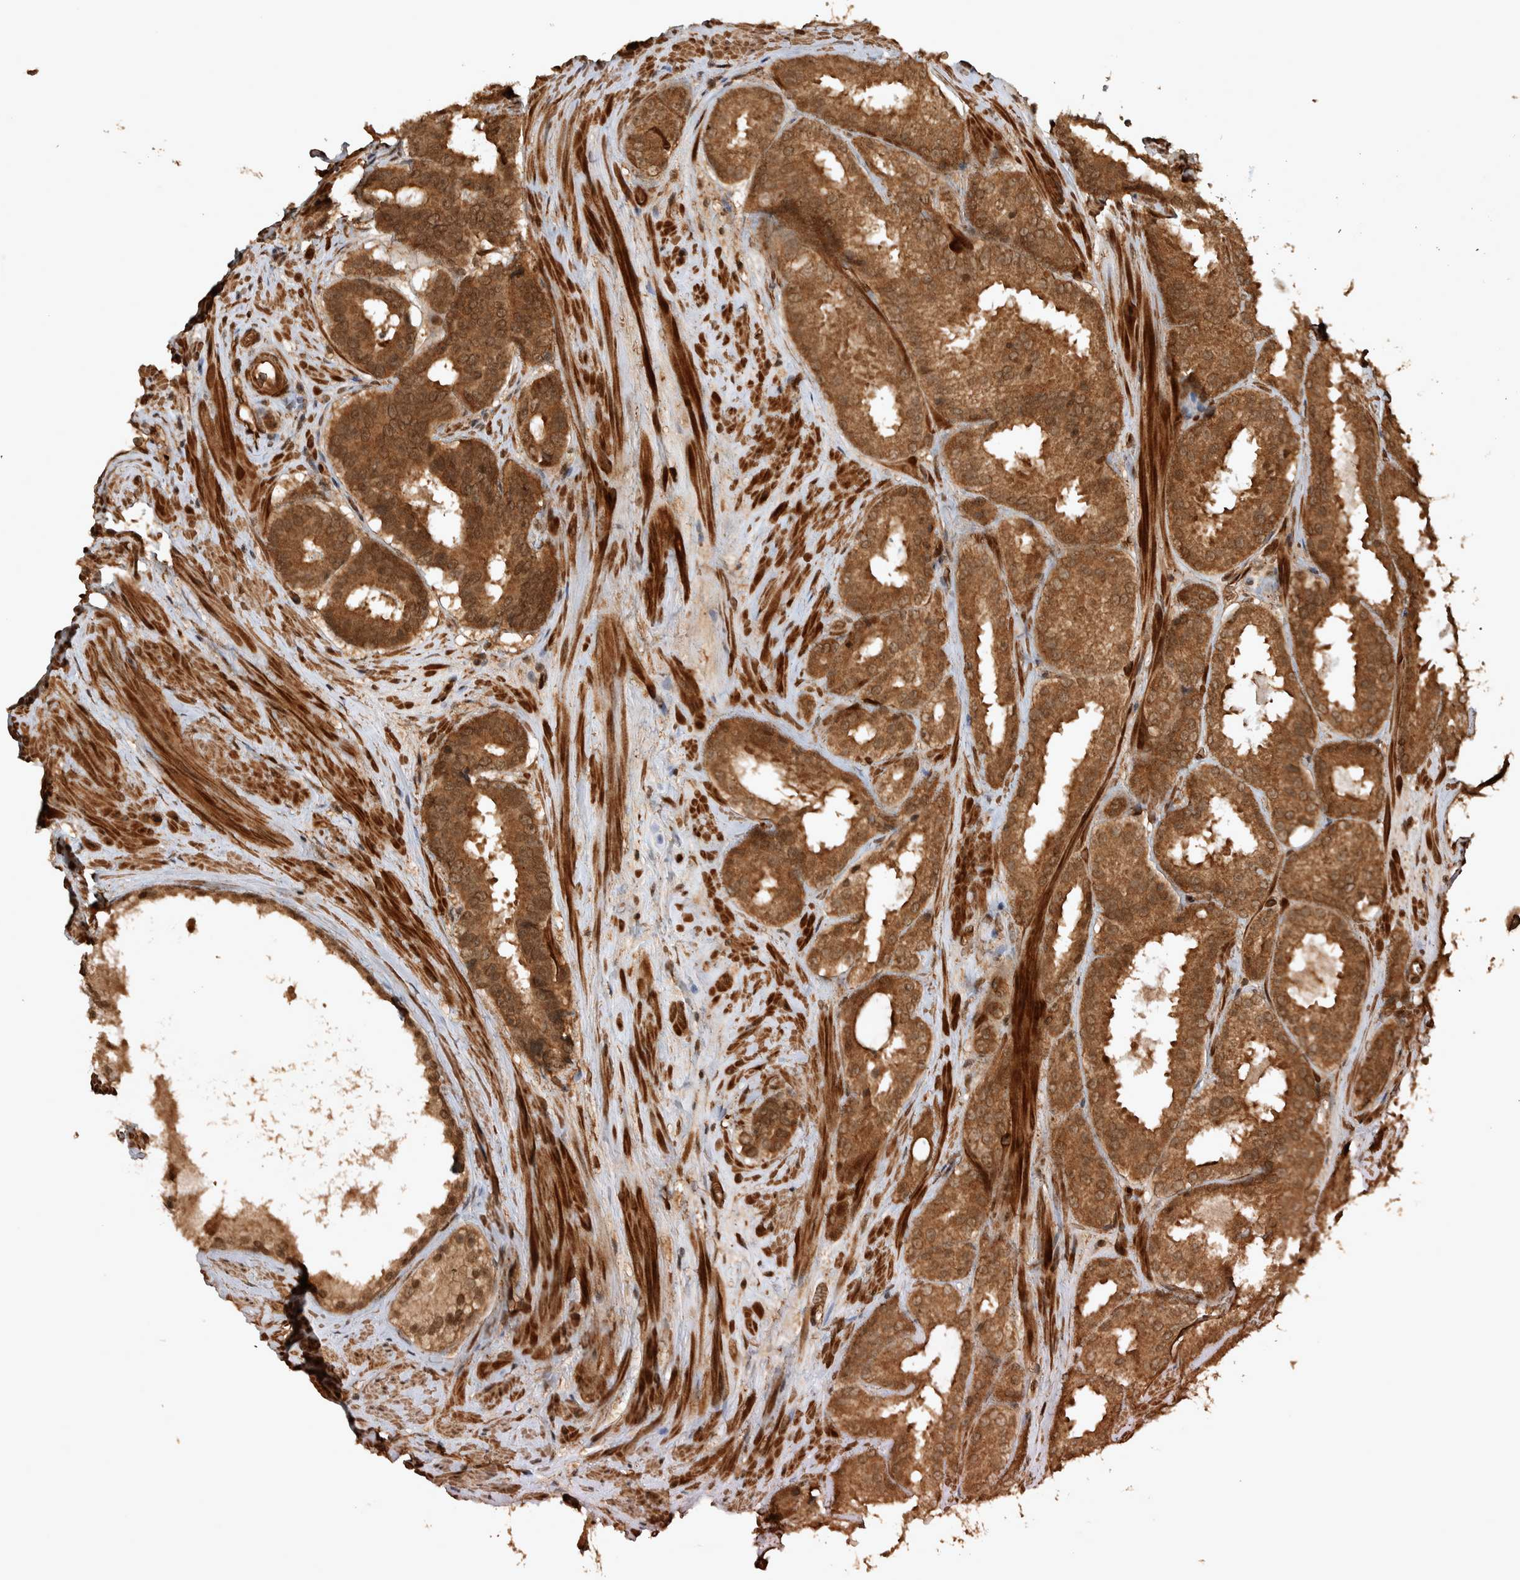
{"staining": {"intensity": "strong", "quantity": ">75%", "location": "cytoplasmic/membranous"}, "tissue": "prostate cancer", "cell_type": "Tumor cells", "image_type": "cancer", "snomed": [{"axis": "morphology", "description": "Adenocarcinoma, Low grade"}, {"axis": "topography", "description": "Prostate"}], "caption": "Immunohistochemical staining of adenocarcinoma (low-grade) (prostate) displays strong cytoplasmic/membranous protein positivity in about >75% of tumor cells. Using DAB (brown) and hematoxylin (blue) stains, captured at high magnification using brightfield microscopy.", "gene": "CNTROB", "patient": {"sex": "male", "age": 69}}